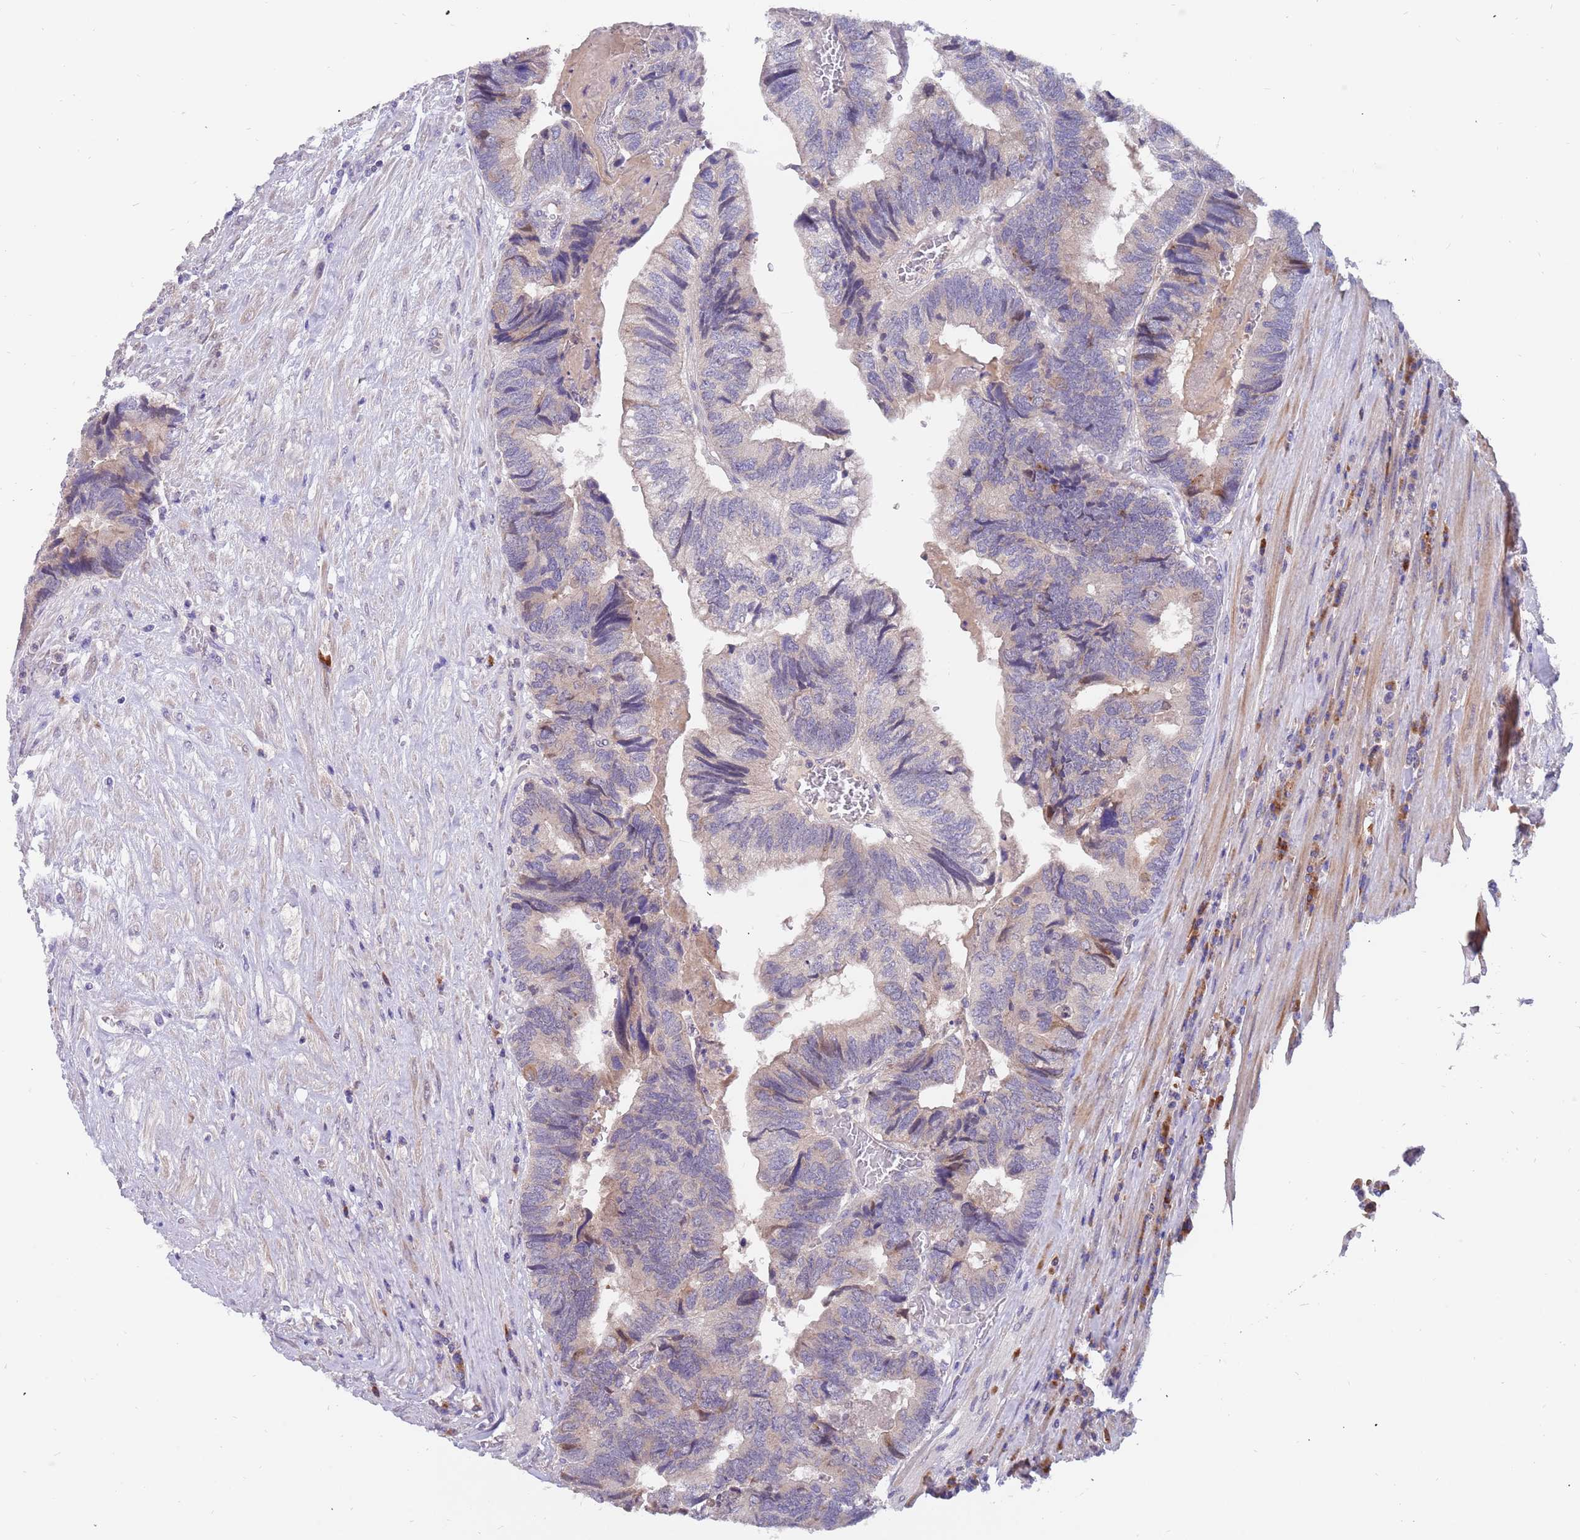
{"staining": {"intensity": "negative", "quantity": "none", "location": "none"}, "tissue": "colorectal cancer", "cell_type": "Tumor cells", "image_type": "cancer", "snomed": [{"axis": "morphology", "description": "Adenocarcinoma, NOS"}, {"axis": "topography", "description": "Colon"}], "caption": "Colorectal cancer (adenocarcinoma) stained for a protein using immunohistochemistry (IHC) reveals no expression tumor cells.", "gene": "ZNF746", "patient": {"sex": "female", "age": 67}}